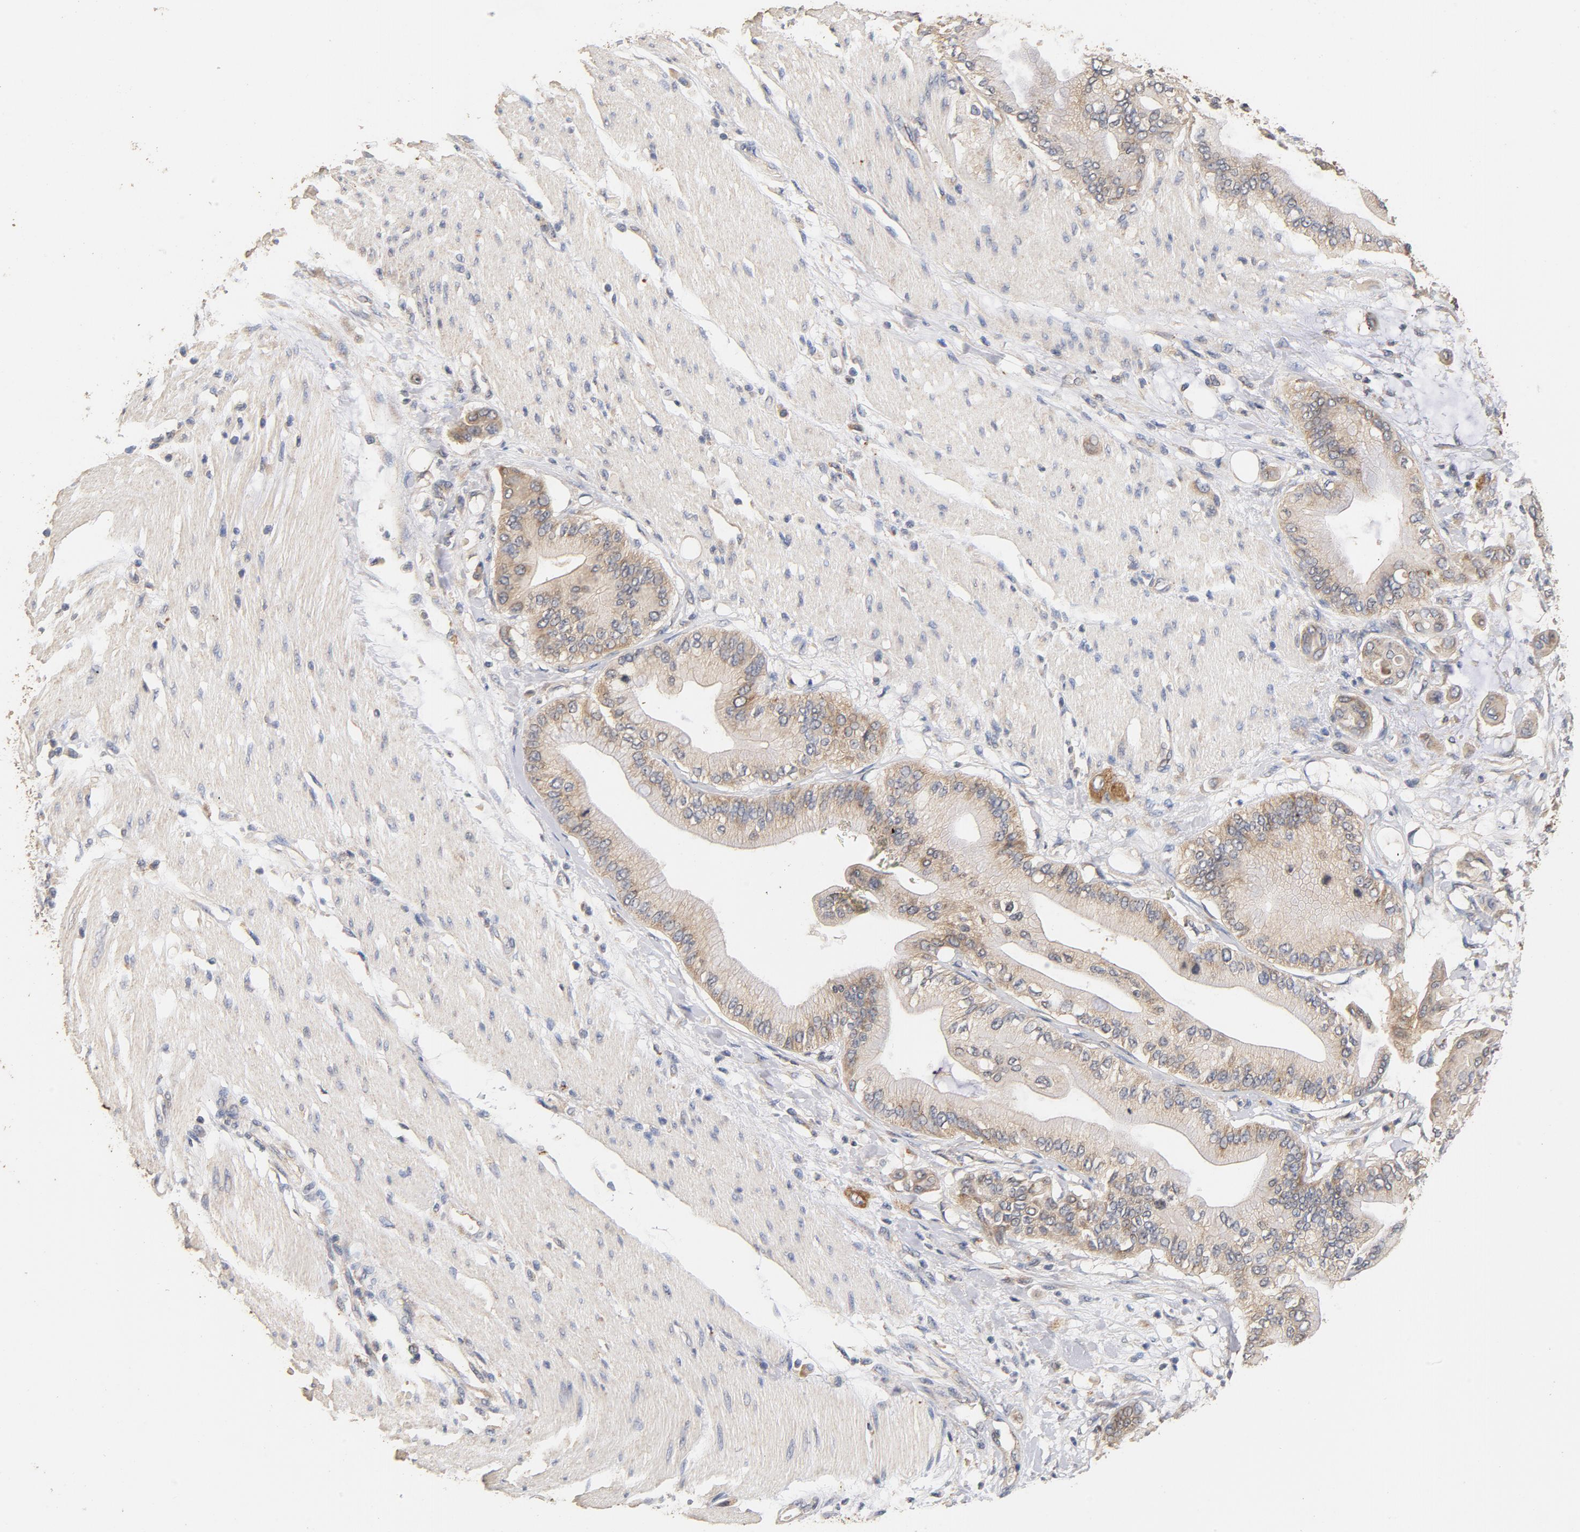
{"staining": {"intensity": "moderate", "quantity": ">75%", "location": "cytoplasmic/membranous"}, "tissue": "pancreatic cancer", "cell_type": "Tumor cells", "image_type": "cancer", "snomed": [{"axis": "morphology", "description": "Adenocarcinoma, NOS"}, {"axis": "morphology", "description": "Adenocarcinoma, metastatic, NOS"}, {"axis": "topography", "description": "Lymph node"}, {"axis": "topography", "description": "Pancreas"}, {"axis": "topography", "description": "Duodenum"}], "caption": "Protein staining of pancreatic metastatic adenocarcinoma tissue shows moderate cytoplasmic/membranous expression in approximately >75% of tumor cells. Using DAB (brown) and hematoxylin (blue) stains, captured at high magnification using brightfield microscopy.", "gene": "DDX6", "patient": {"sex": "female", "age": 64}}